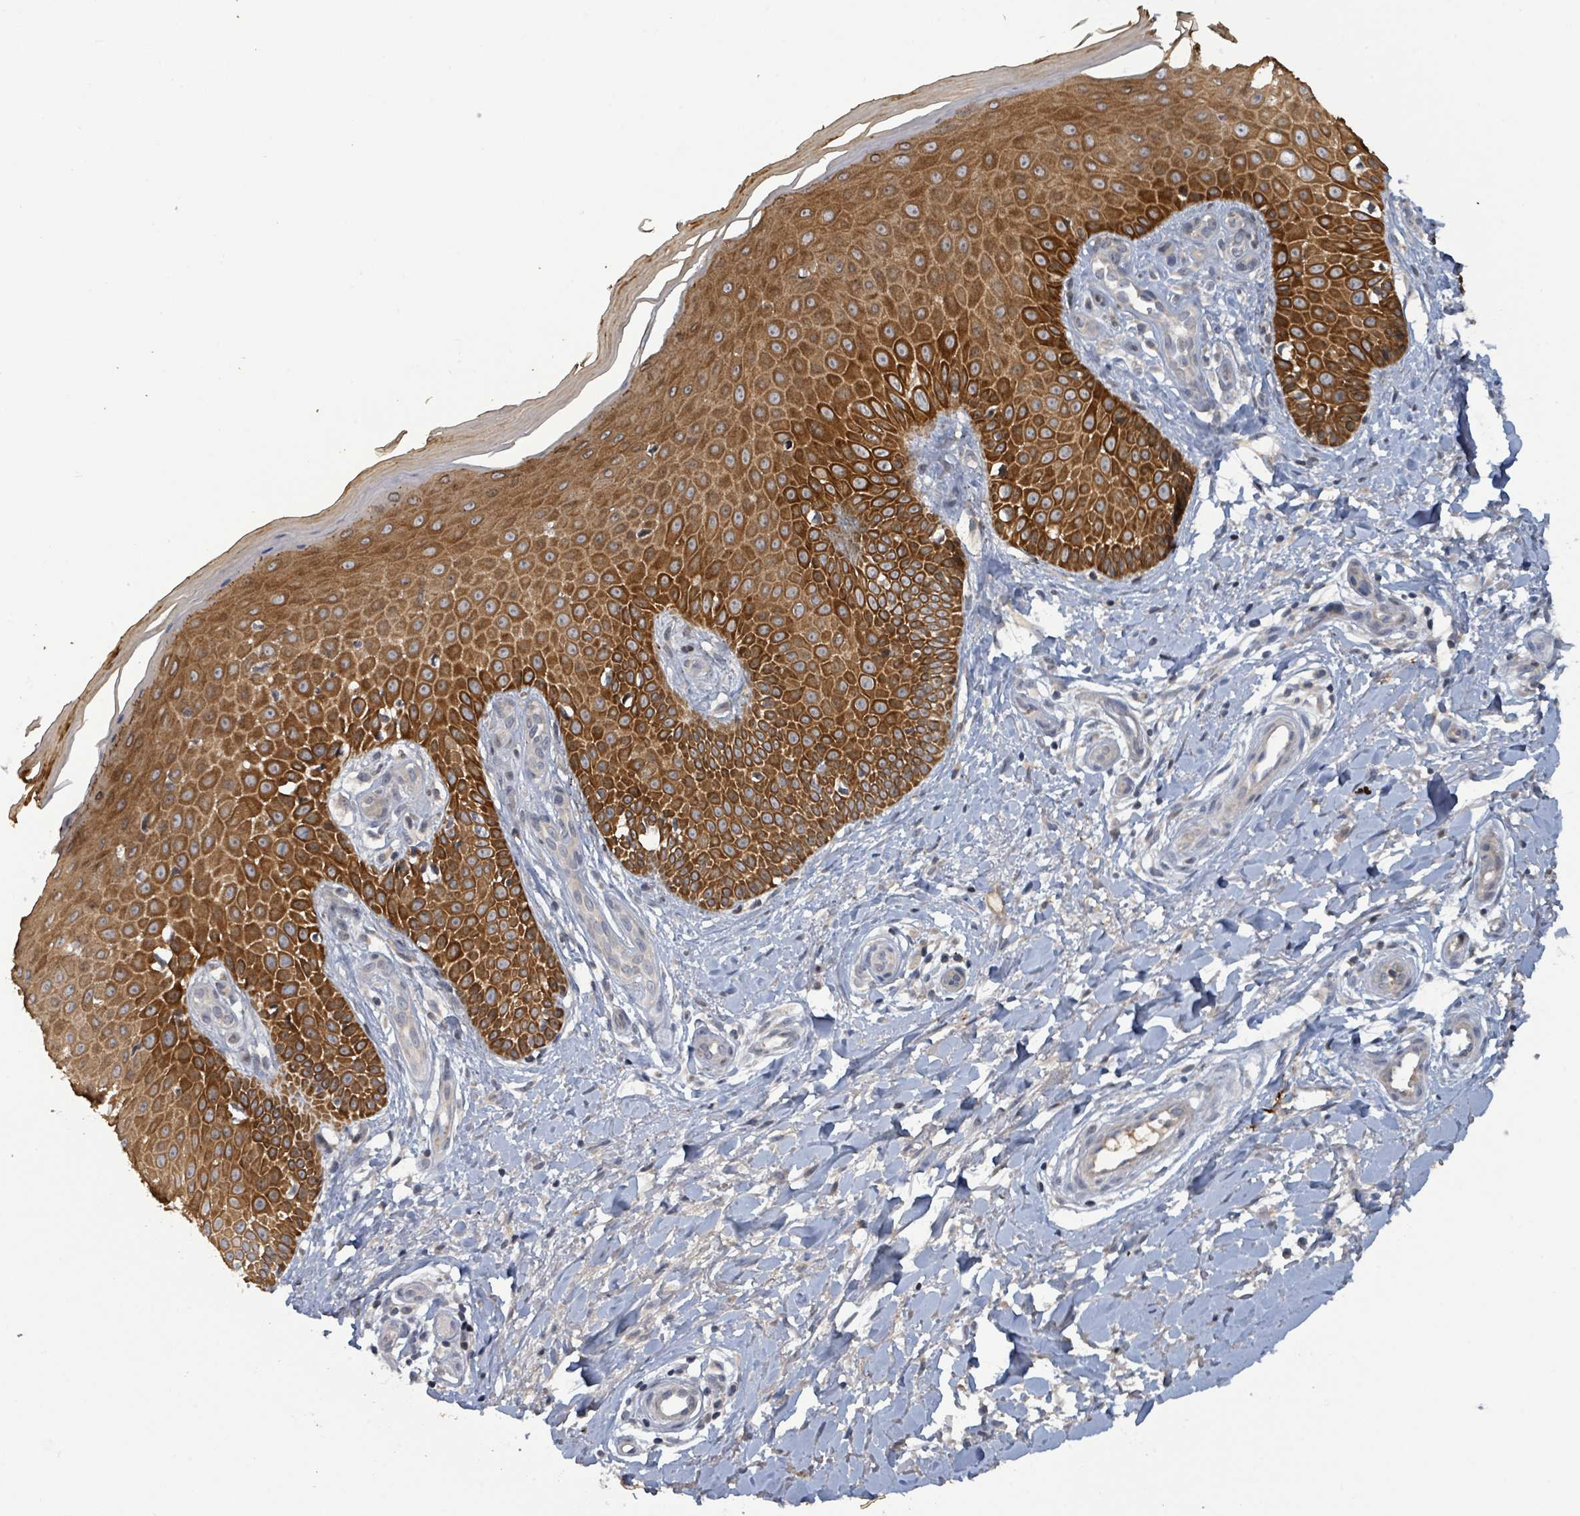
{"staining": {"intensity": "negative", "quantity": "none", "location": "none"}, "tissue": "skin", "cell_type": "Fibroblasts", "image_type": "normal", "snomed": [{"axis": "morphology", "description": "Normal tissue, NOS"}, {"axis": "topography", "description": "Skin"}], "caption": "High magnification brightfield microscopy of normal skin stained with DAB (3,3'-diaminobenzidine) (brown) and counterstained with hematoxylin (blue): fibroblasts show no significant positivity. (DAB (3,3'-diaminobenzidine) immunohistochemistry (IHC), high magnification).", "gene": "ITGA11", "patient": {"sex": "male", "age": 81}}